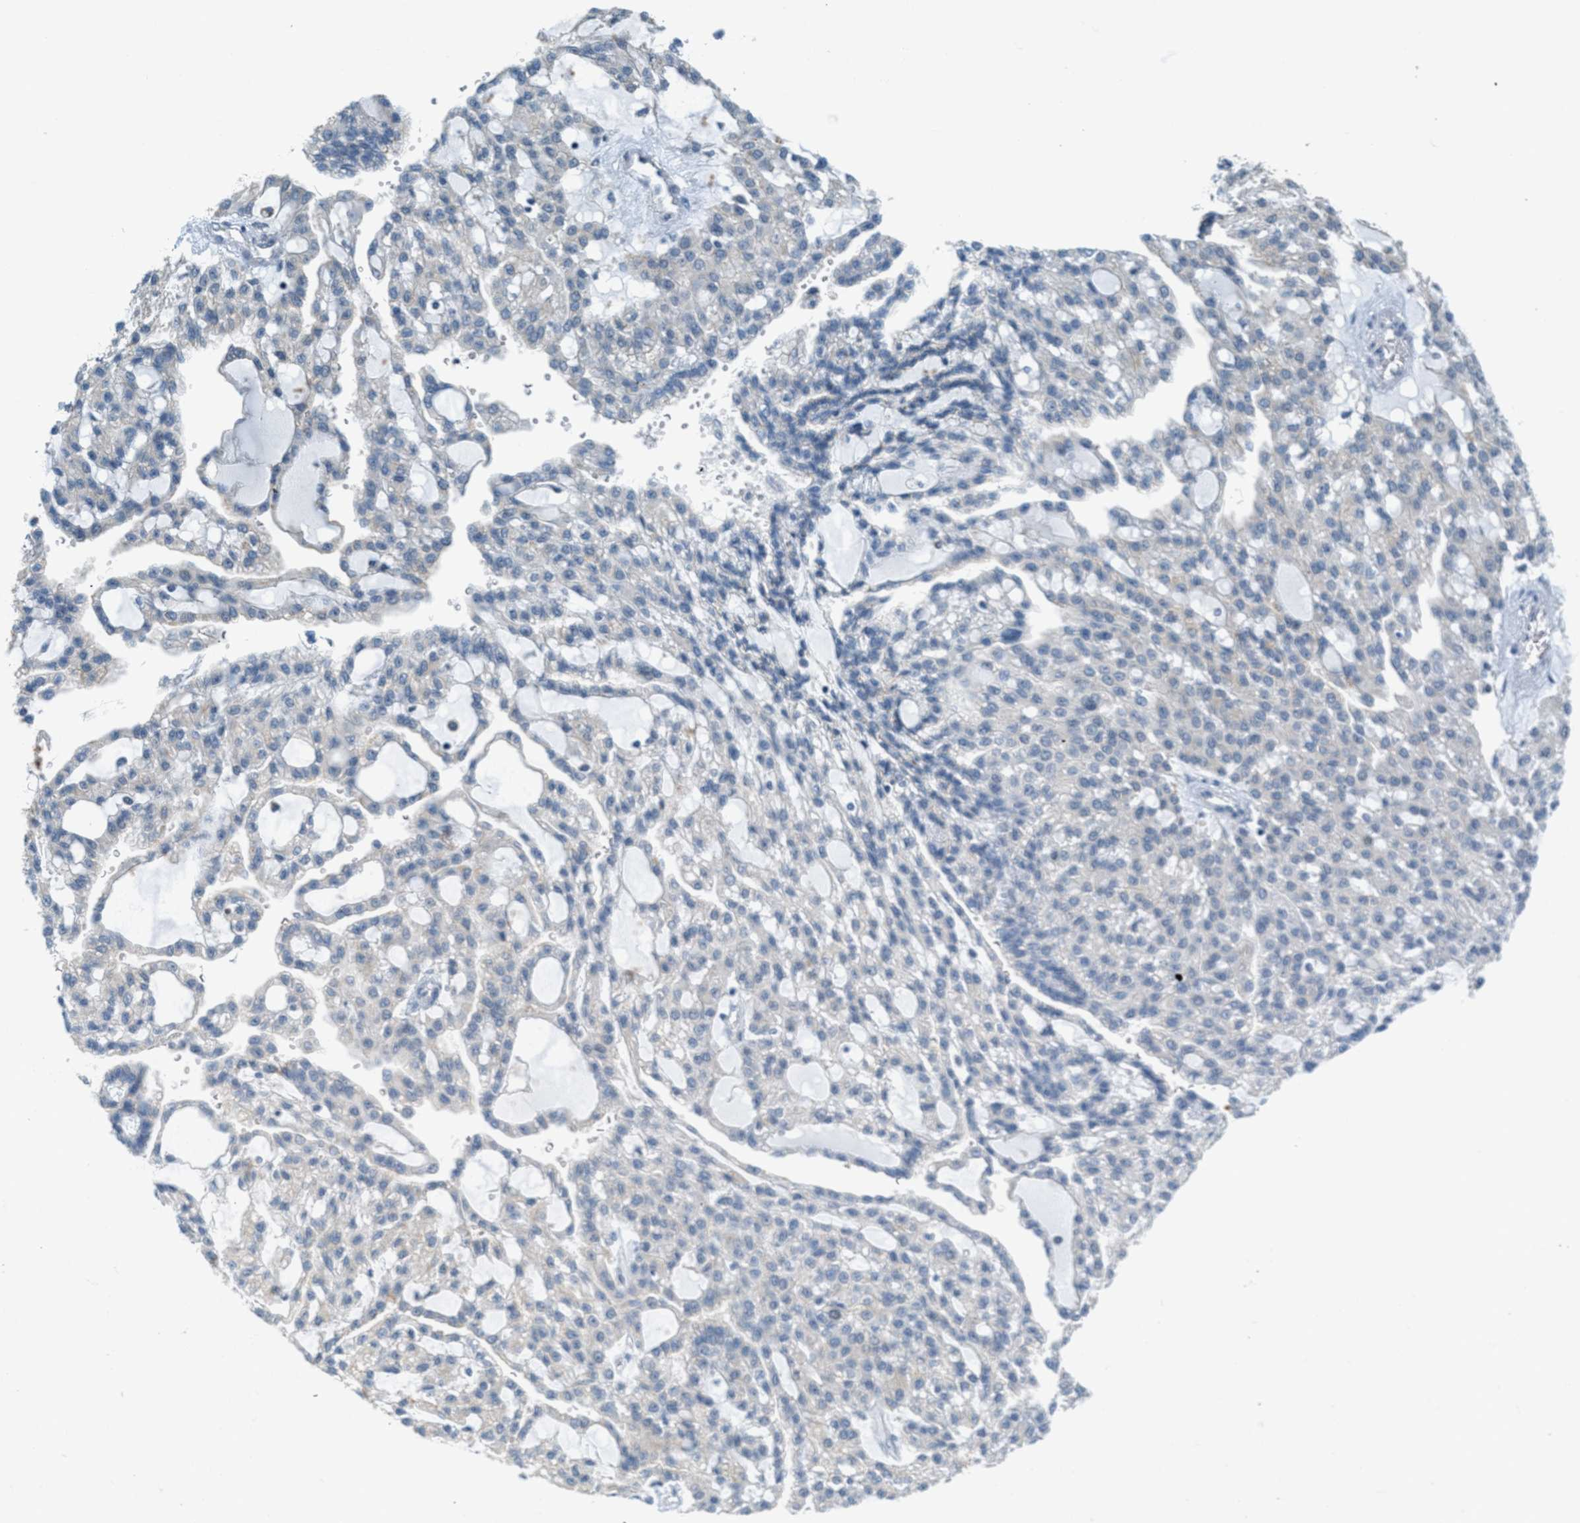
{"staining": {"intensity": "weak", "quantity": "<25%", "location": "cytoplasmic/membranous"}, "tissue": "renal cancer", "cell_type": "Tumor cells", "image_type": "cancer", "snomed": [{"axis": "morphology", "description": "Adenocarcinoma, NOS"}, {"axis": "topography", "description": "Kidney"}], "caption": "Renal cancer (adenocarcinoma) was stained to show a protein in brown. There is no significant staining in tumor cells. (Immunohistochemistry, brightfield microscopy, high magnification).", "gene": "TCF3", "patient": {"sex": "male", "age": 63}}